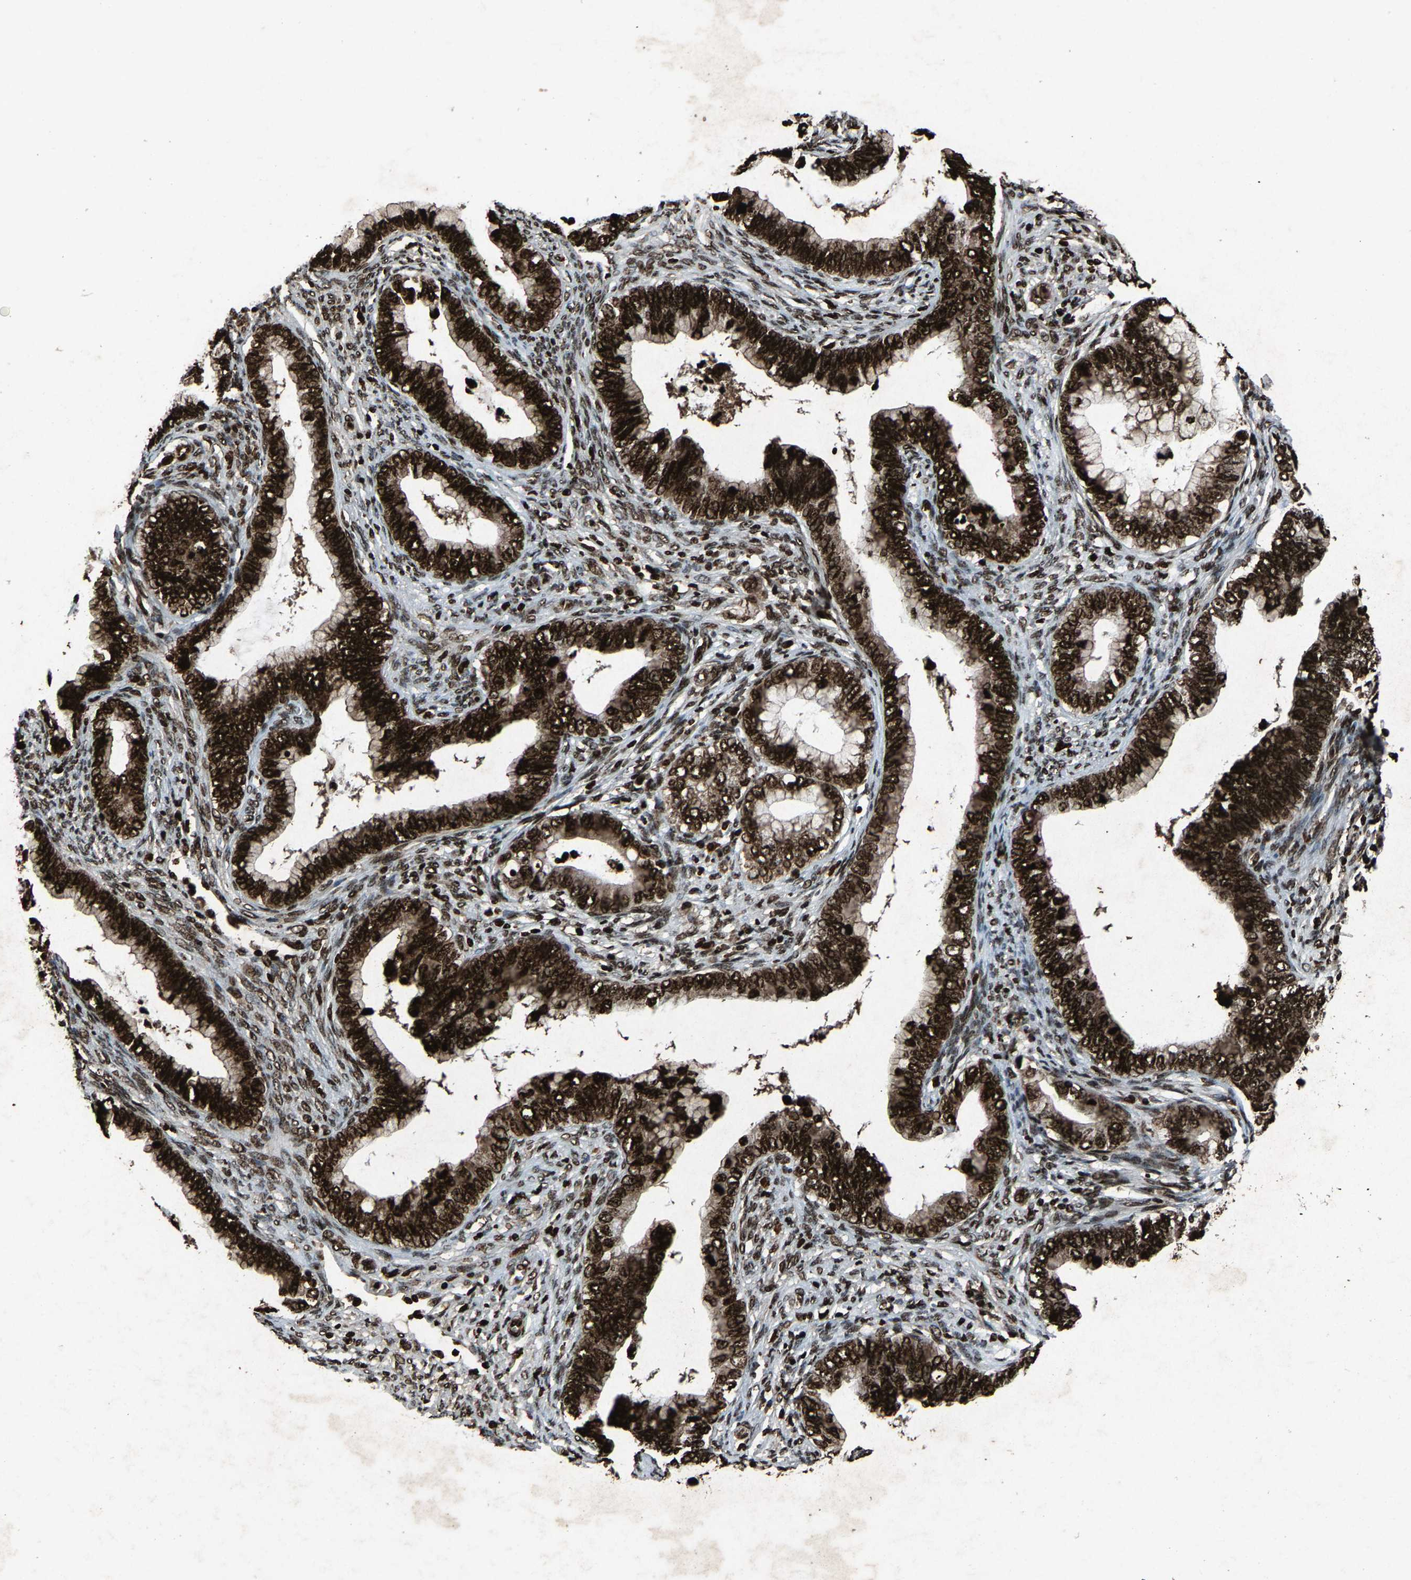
{"staining": {"intensity": "strong", "quantity": ">75%", "location": "nuclear"}, "tissue": "cervical cancer", "cell_type": "Tumor cells", "image_type": "cancer", "snomed": [{"axis": "morphology", "description": "Adenocarcinoma, NOS"}, {"axis": "topography", "description": "Cervix"}], "caption": "An immunohistochemistry (IHC) image of neoplastic tissue is shown. Protein staining in brown labels strong nuclear positivity in cervical cancer within tumor cells.", "gene": "H4C1", "patient": {"sex": "female", "age": 44}}